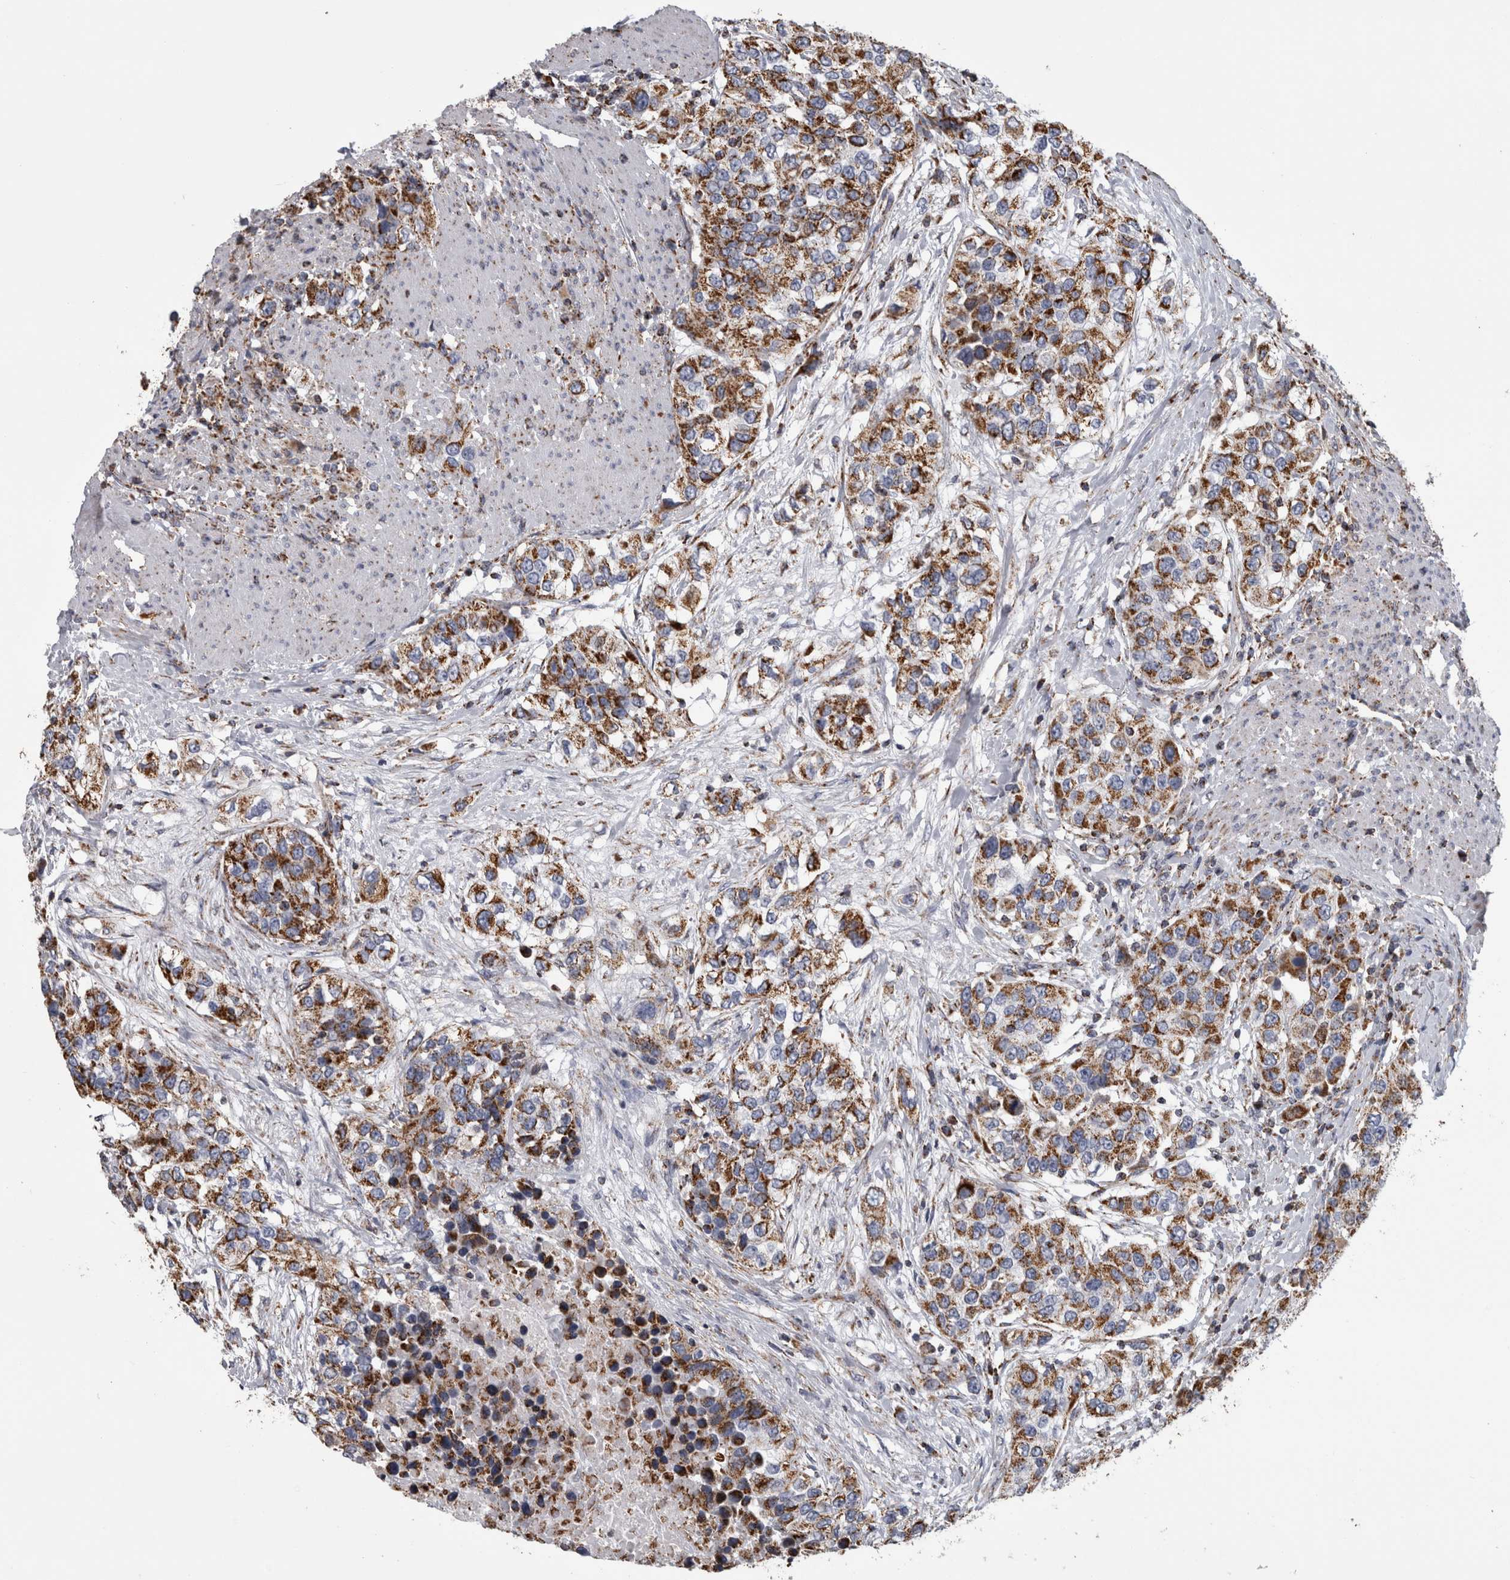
{"staining": {"intensity": "moderate", "quantity": ">75%", "location": "cytoplasmic/membranous"}, "tissue": "urothelial cancer", "cell_type": "Tumor cells", "image_type": "cancer", "snomed": [{"axis": "morphology", "description": "Urothelial carcinoma, High grade"}, {"axis": "topography", "description": "Urinary bladder"}], "caption": "Urothelial carcinoma (high-grade) stained with DAB IHC shows medium levels of moderate cytoplasmic/membranous staining in about >75% of tumor cells. The staining was performed using DAB, with brown indicating positive protein expression. Nuclei are stained blue with hematoxylin.", "gene": "MDH2", "patient": {"sex": "female", "age": 80}}